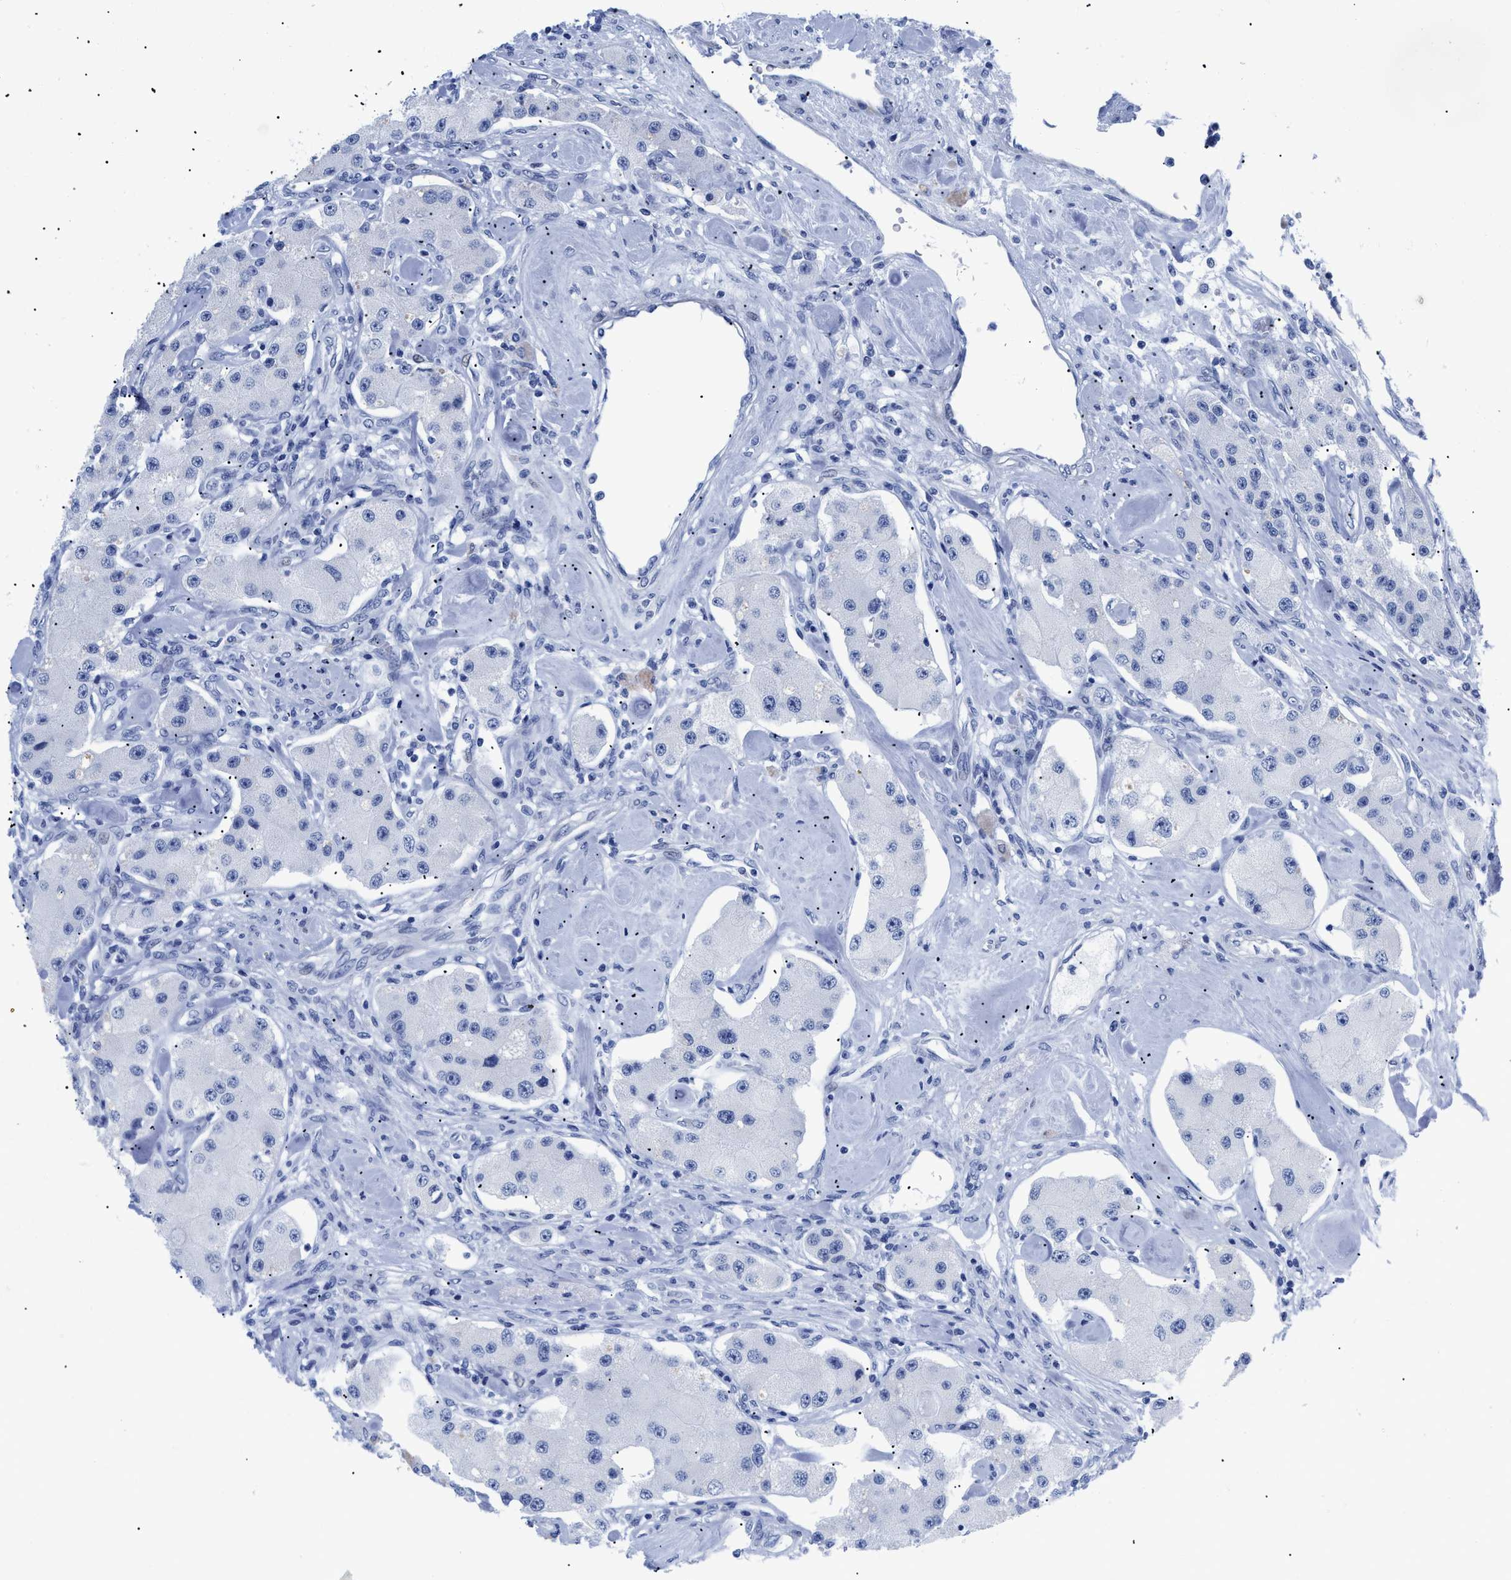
{"staining": {"intensity": "negative", "quantity": "none", "location": "none"}, "tissue": "carcinoid", "cell_type": "Tumor cells", "image_type": "cancer", "snomed": [{"axis": "morphology", "description": "Carcinoid, malignant, NOS"}, {"axis": "topography", "description": "Pancreas"}], "caption": "Human carcinoid stained for a protein using IHC shows no expression in tumor cells.", "gene": "DUSP26", "patient": {"sex": "male", "age": 41}}